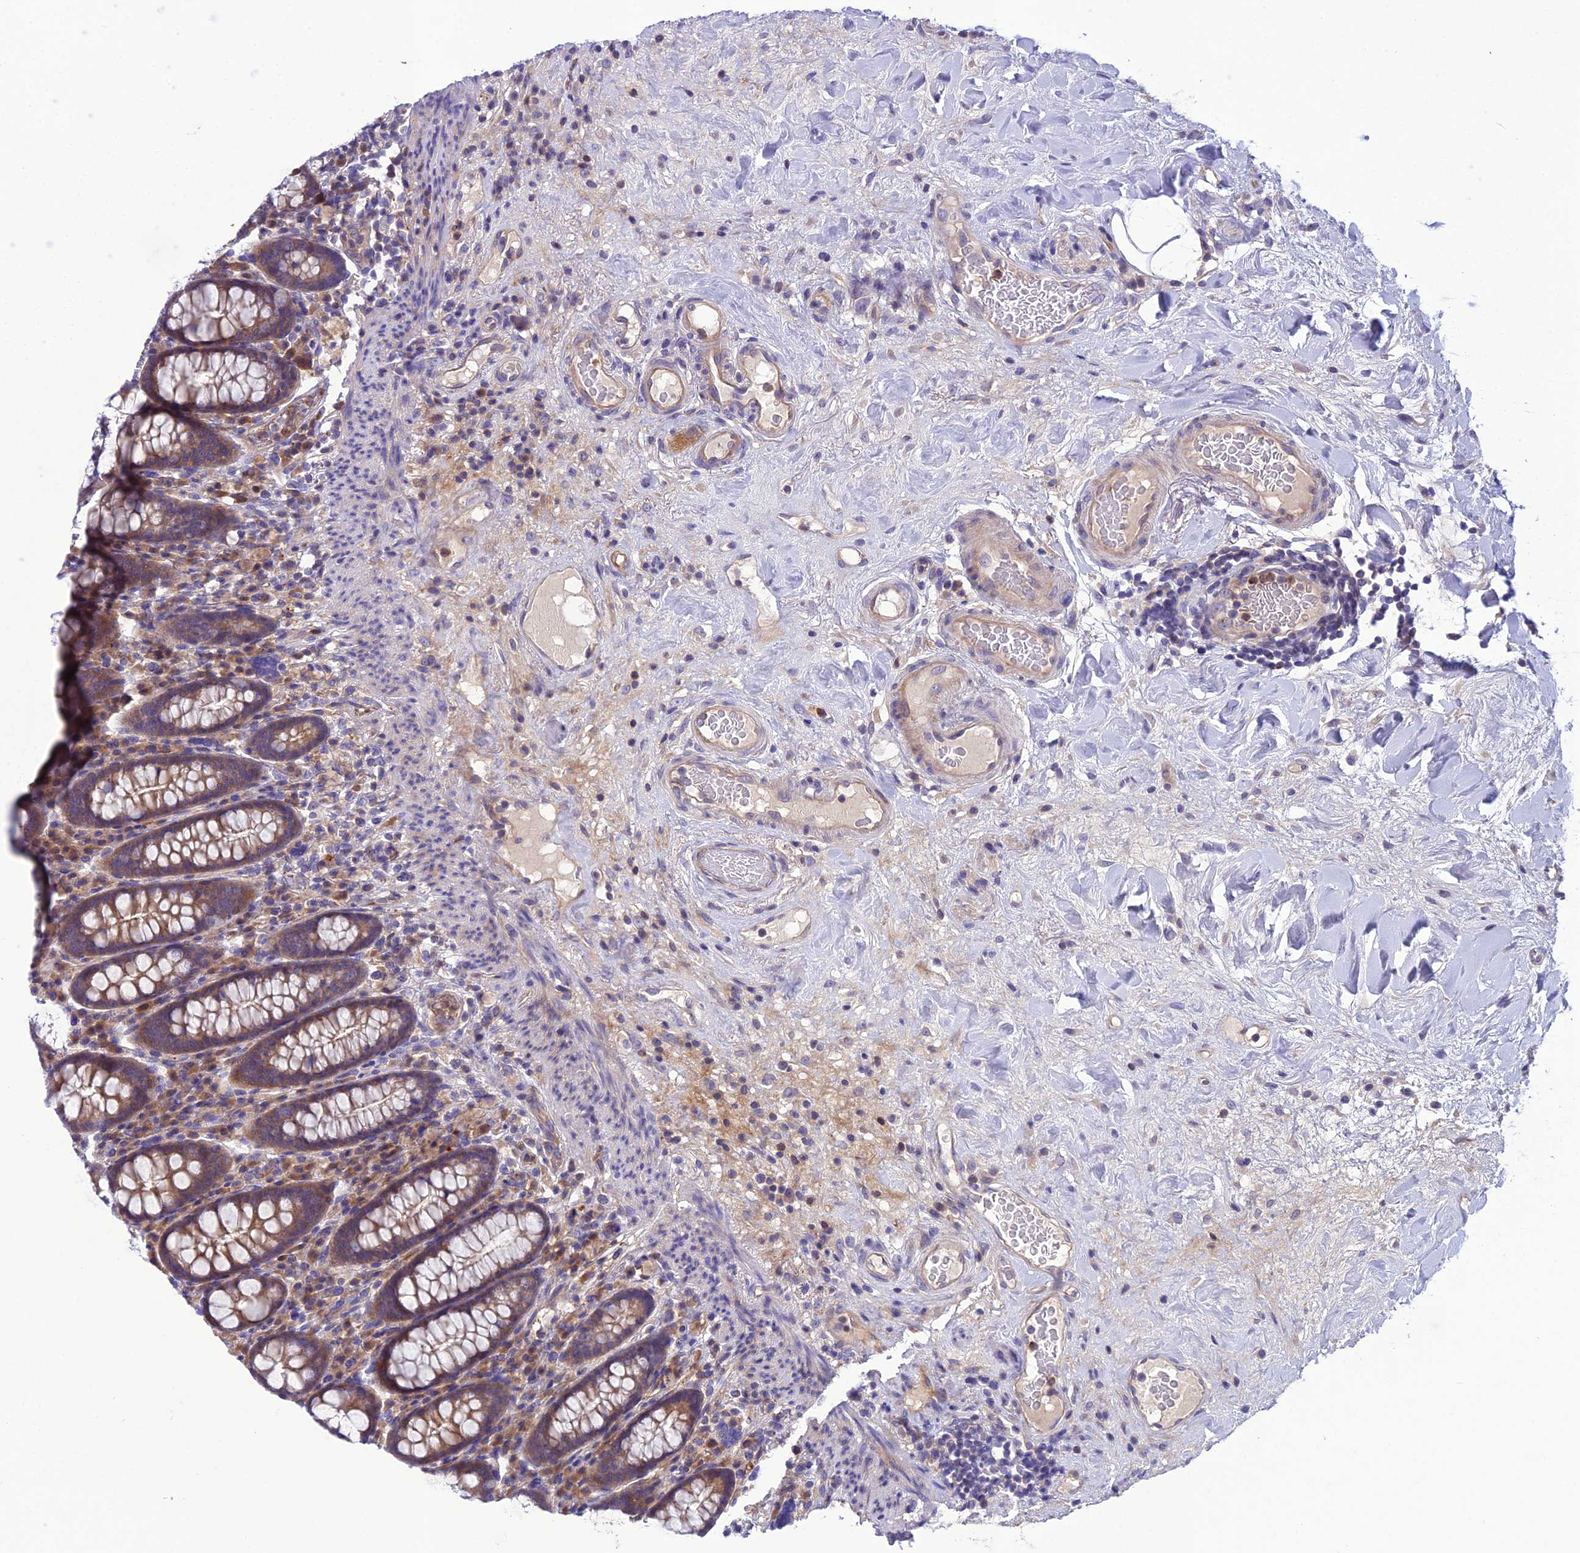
{"staining": {"intensity": "negative", "quantity": "none", "location": "none"}, "tissue": "colon", "cell_type": "Endothelial cells", "image_type": "normal", "snomed": [{"axis": "morphology", "description": "Normal tissue, NOS"}, {"axis": "topography", "description": "Colon"}], "caption": "The photomicrograph demonstrates no significant positivity in endothelial cells of colon.", "gene": "GDF6", "patient": {"sex": "female", "age": 79}}